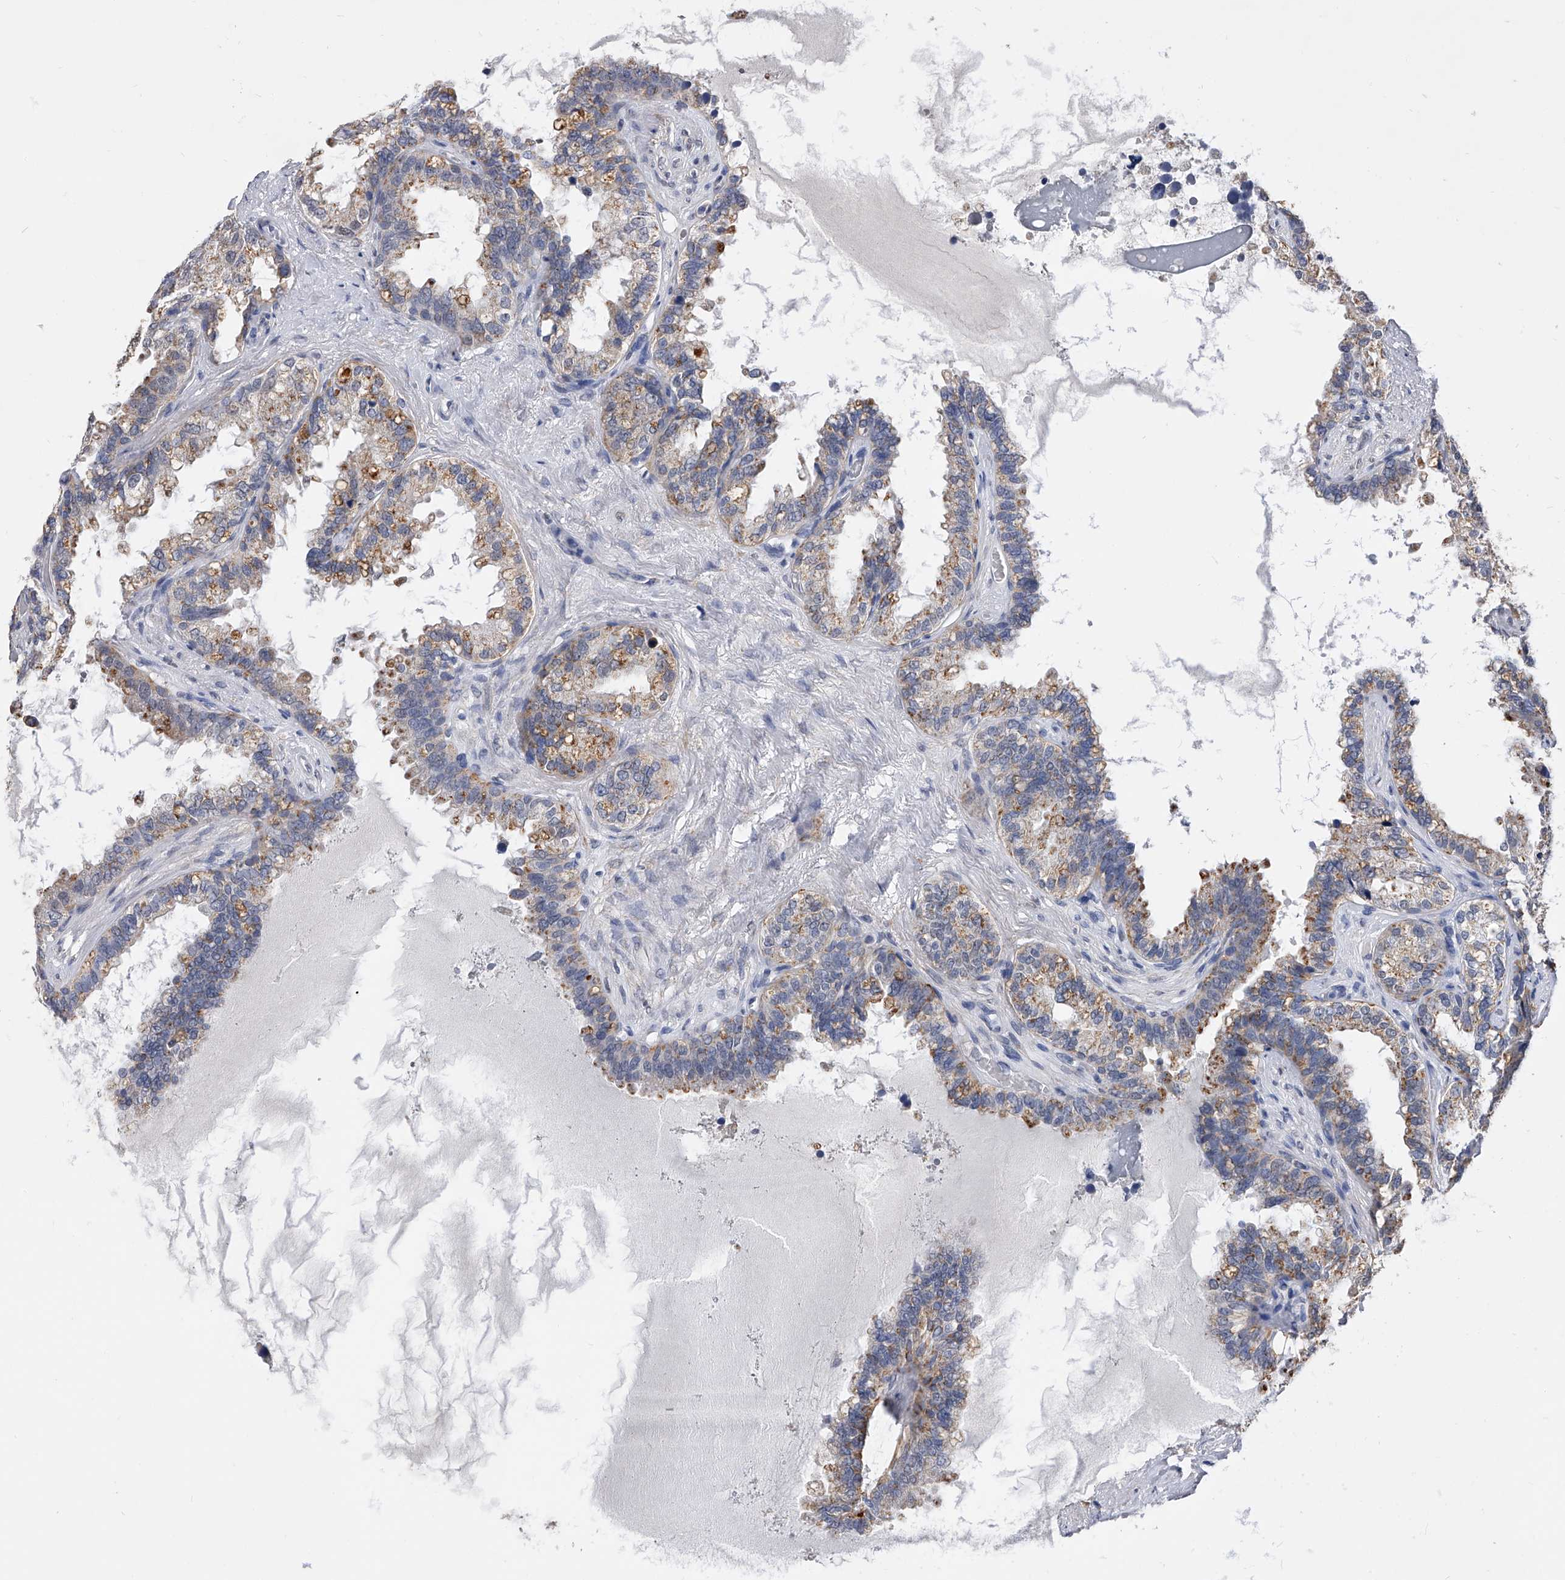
{"staining": {"intensity": "moderate", "quantity": "25%-75%", "location": "cytoplasmic/membranous"}, "tissue": "seminal vesicle", "cell_type": "Glandular cells", "image_type": "normal", "snomed": [{"axis": "morphology", "description": "Normal tissue, NOS"}, {"axis": "topography", "description": "Seminal veicle"}], "caption": "Seminal vesicle stained with a brown dye reveals moderate cytoplasmic/membranous positive expression in about 25%-75% of glandular cells.", "gene": "ZNF529", "patient": {"sex": "male", "age": 80}}